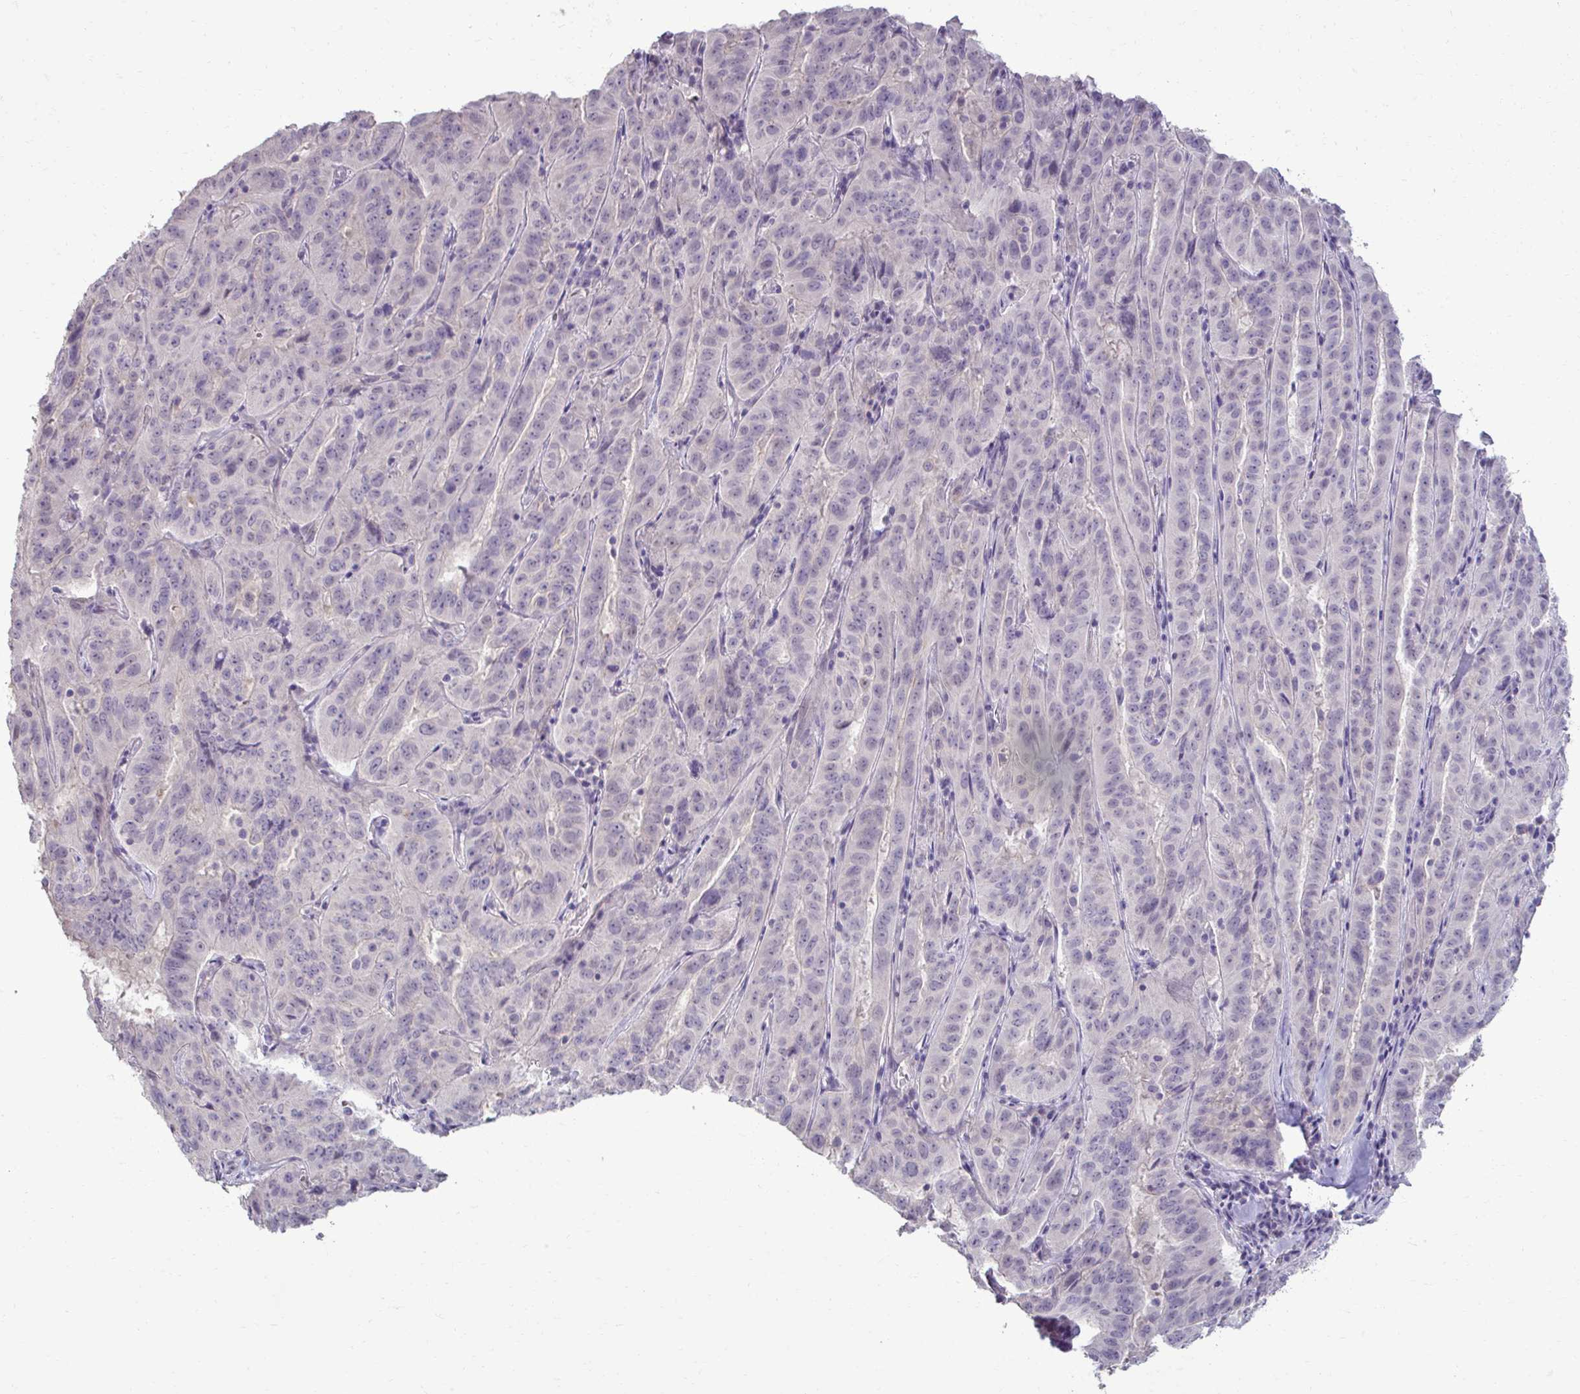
{"staining": {"intensity": "negative", "quantity": "none", "location": "none"}, "tissue": "pancreatic cancer", "cell_type": "Tumor cells", "image_type": "cancer", "snomed": [{"axis": "morphology", "description": "Adenocarcinoma, NOS"}, {"axis": "topography", "description": "Pancreas"}], "caption": "Micrograph shows no protein positivity in tumor cells of pancreatic cancer (adenocarcinoma) tissue.", "gene": "SLC30A3", "patient": {"sex": "male", "age": 63}}